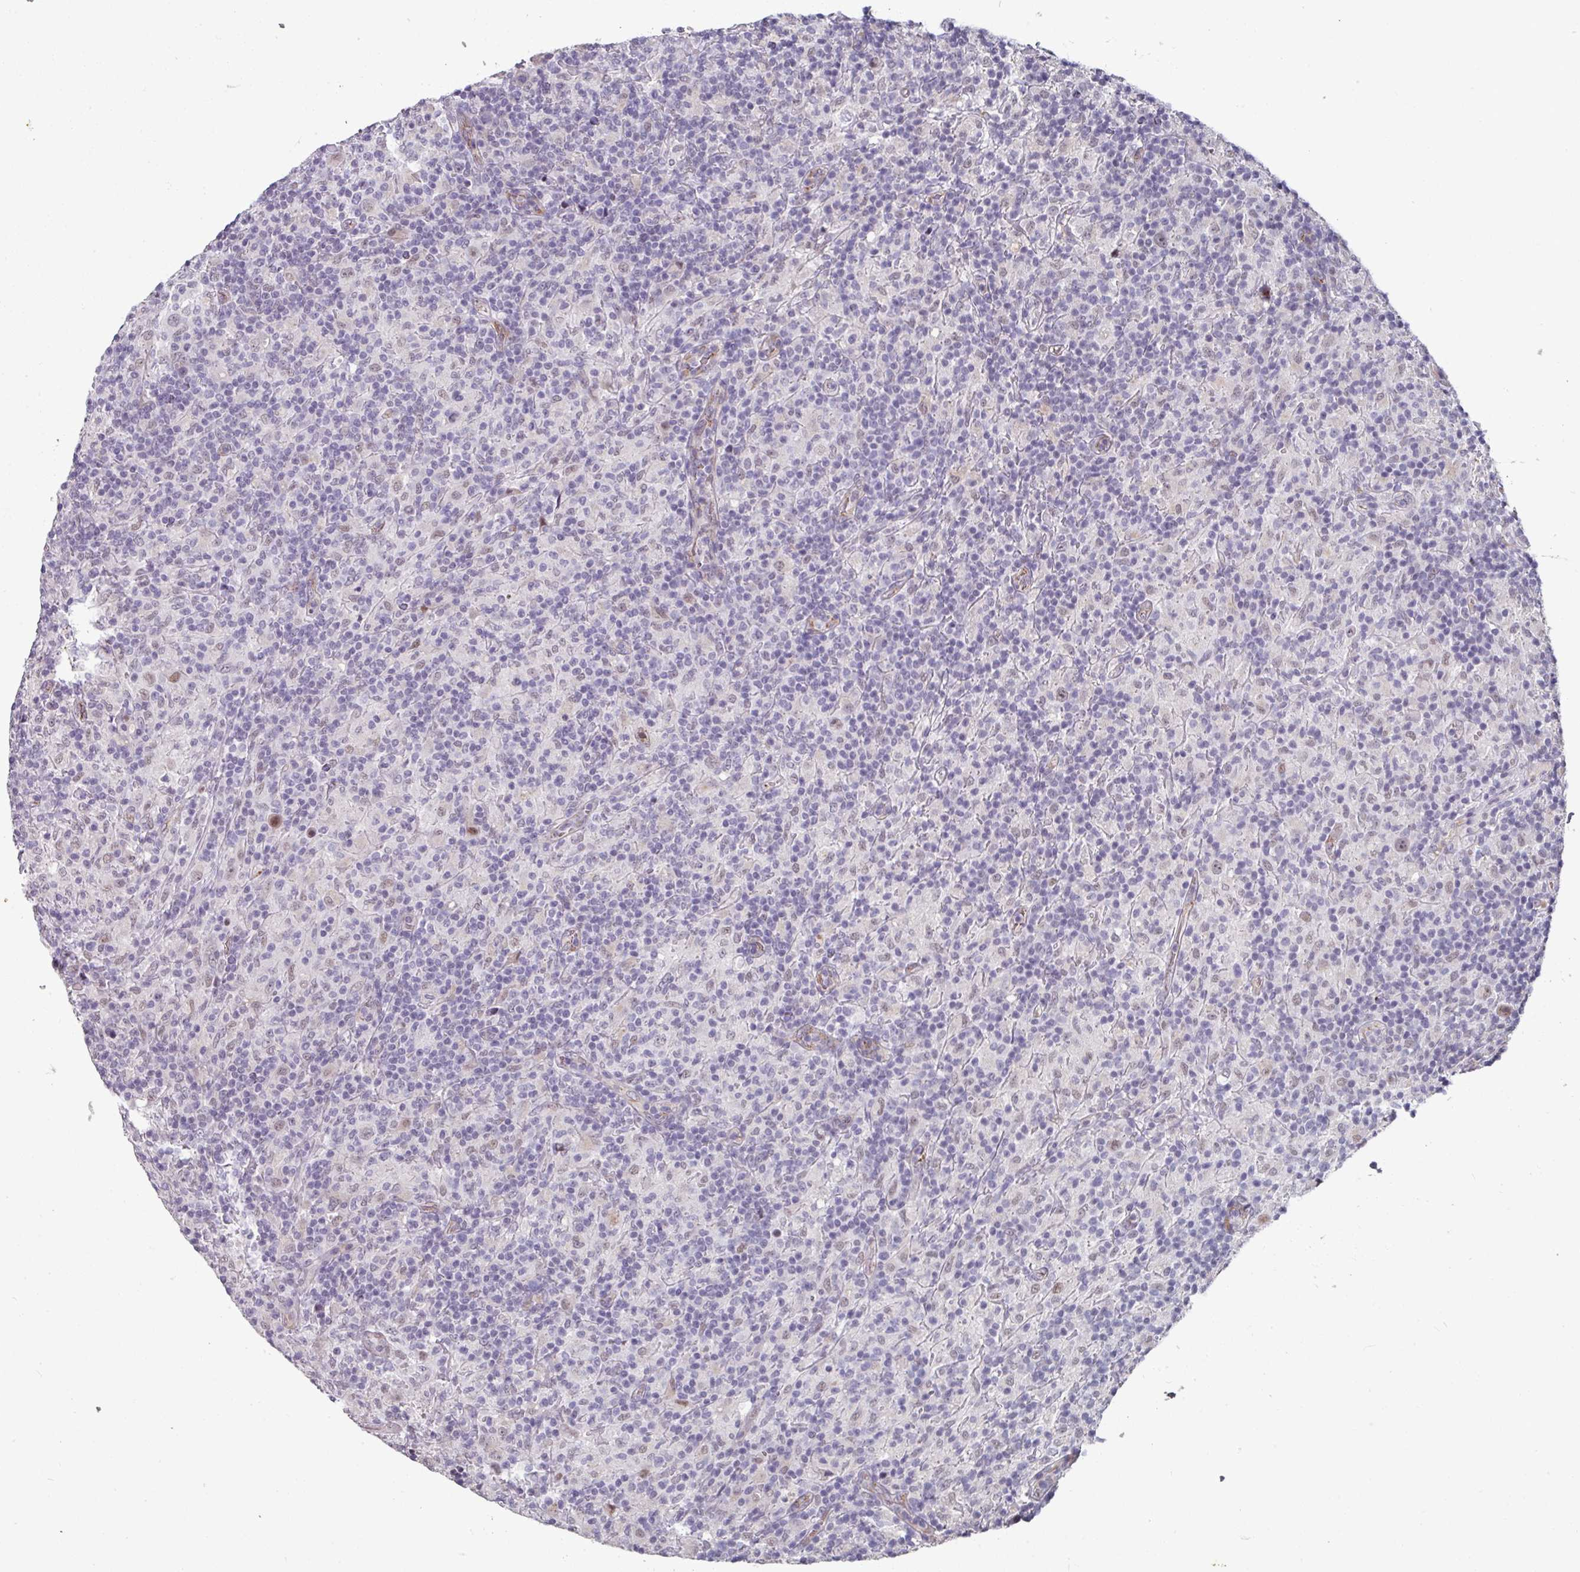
{"staining": {"intensity": "moderate", "quantity": "<25%", "location": "nuclear"}, "tissue": "lymphoma", "cell_type": "Tumor cells", "image_type": "cancer", "snomed": [{"axis": "morphology", "description": "Hodgkin's disease, NOS"}, {"axis": "topography", "description": "Lymph node"}], "caption": "This is an image of IHC staining of Hodgkin's disease, which shows moderate expression in the nuclear of tumor cells.", "gene": "SIDT2", "patient": {"sex": "male", "age": 70}}